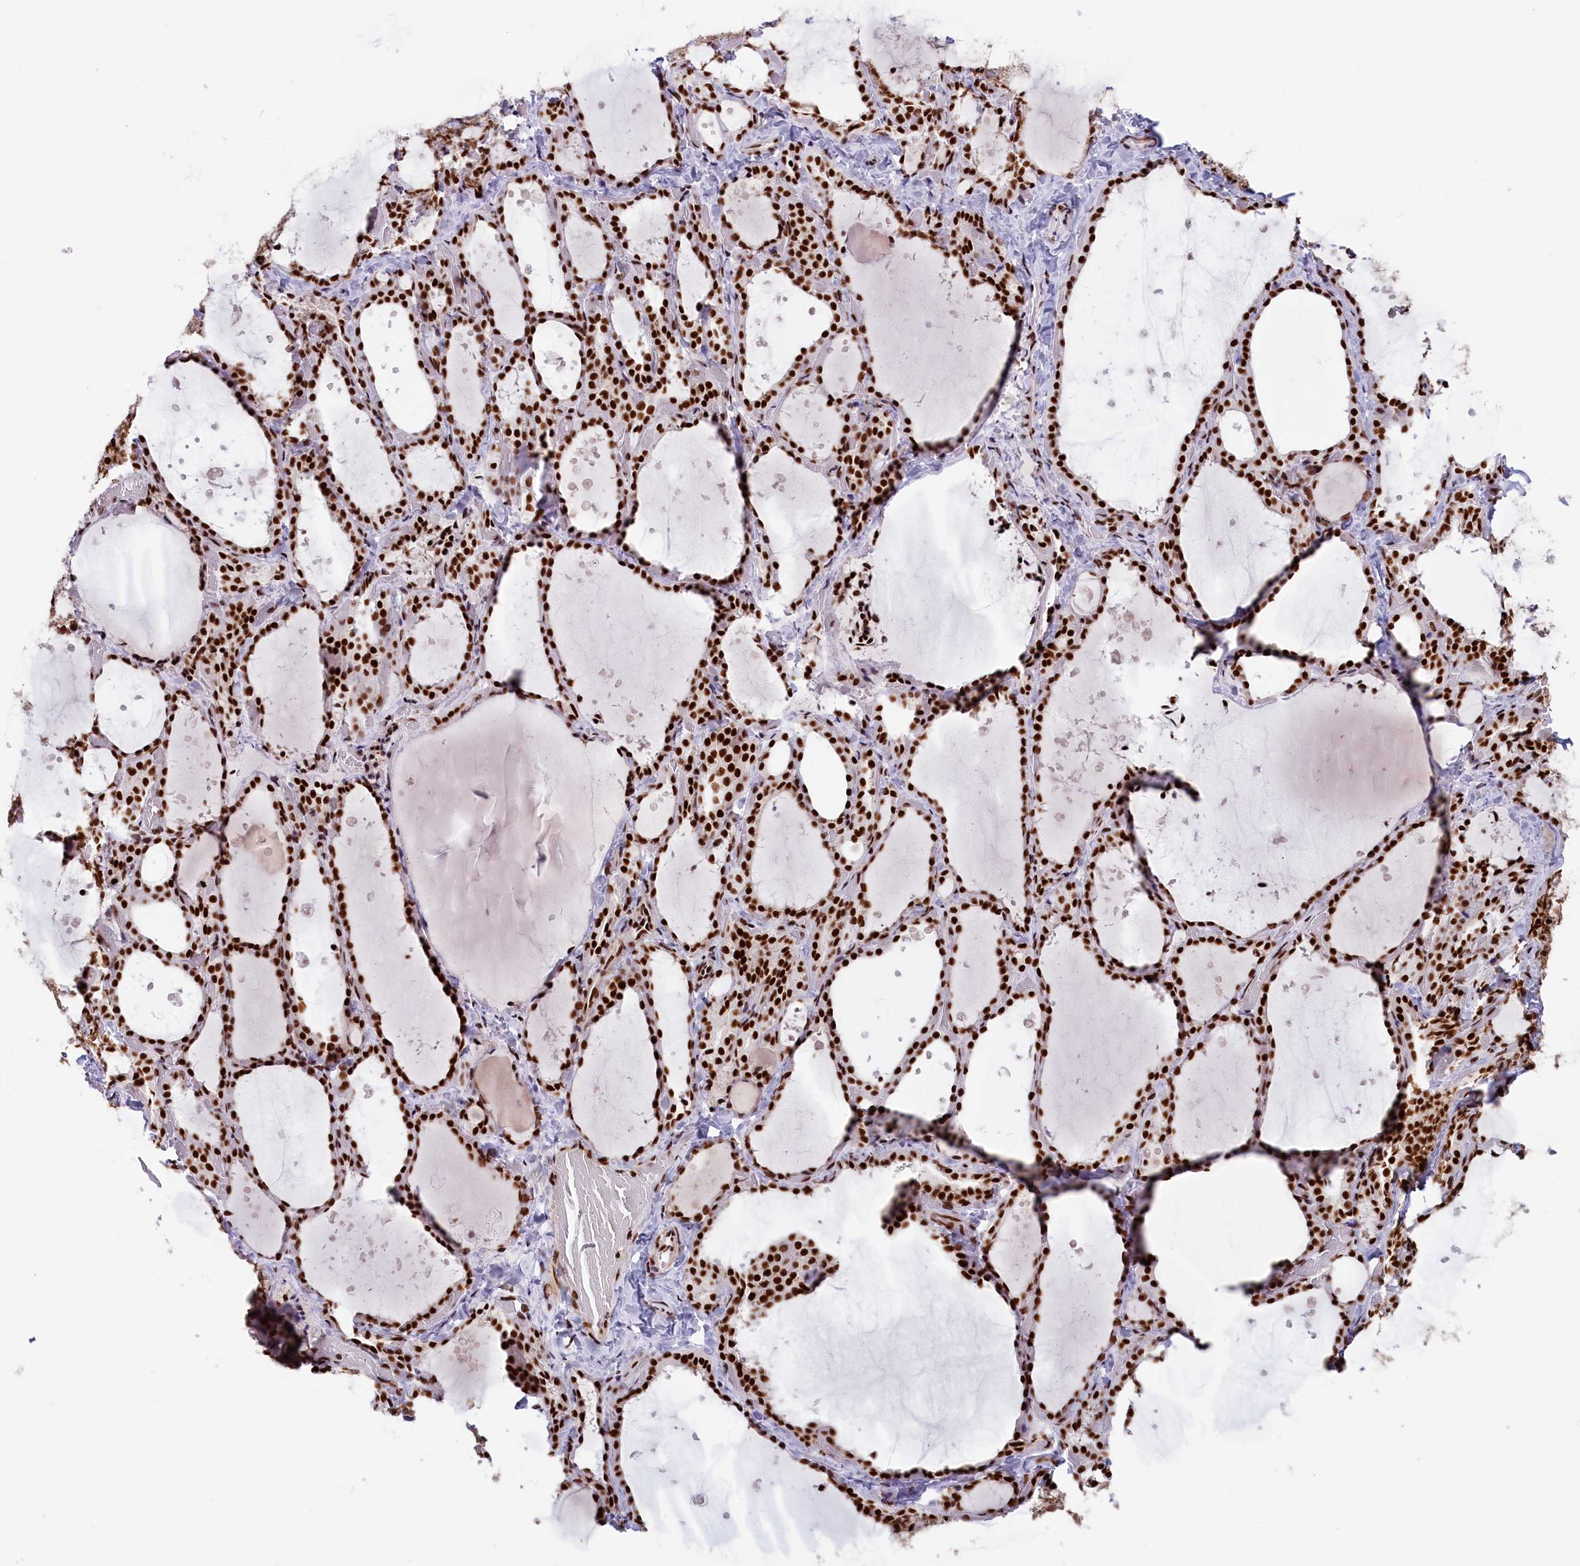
{"staining": {"intensity": "strong", "quantity": ">75%", "location": "nuclear"}, "tissue": "thyroid gland", "cell_type": "Glandular cells", "image_type": "normal", "snomed": [{"axis": "morphology", "description": "Normal tissue, NOS"}, {"axis": "topography", "description": "Thyroid gland"}], "caption": "Unremarkable thyroid gland displays strong nuclear positivity in about >75% of glandular cells.", "gene": "SNRNP70", "patient": {"sex": "female", "age": 44}}